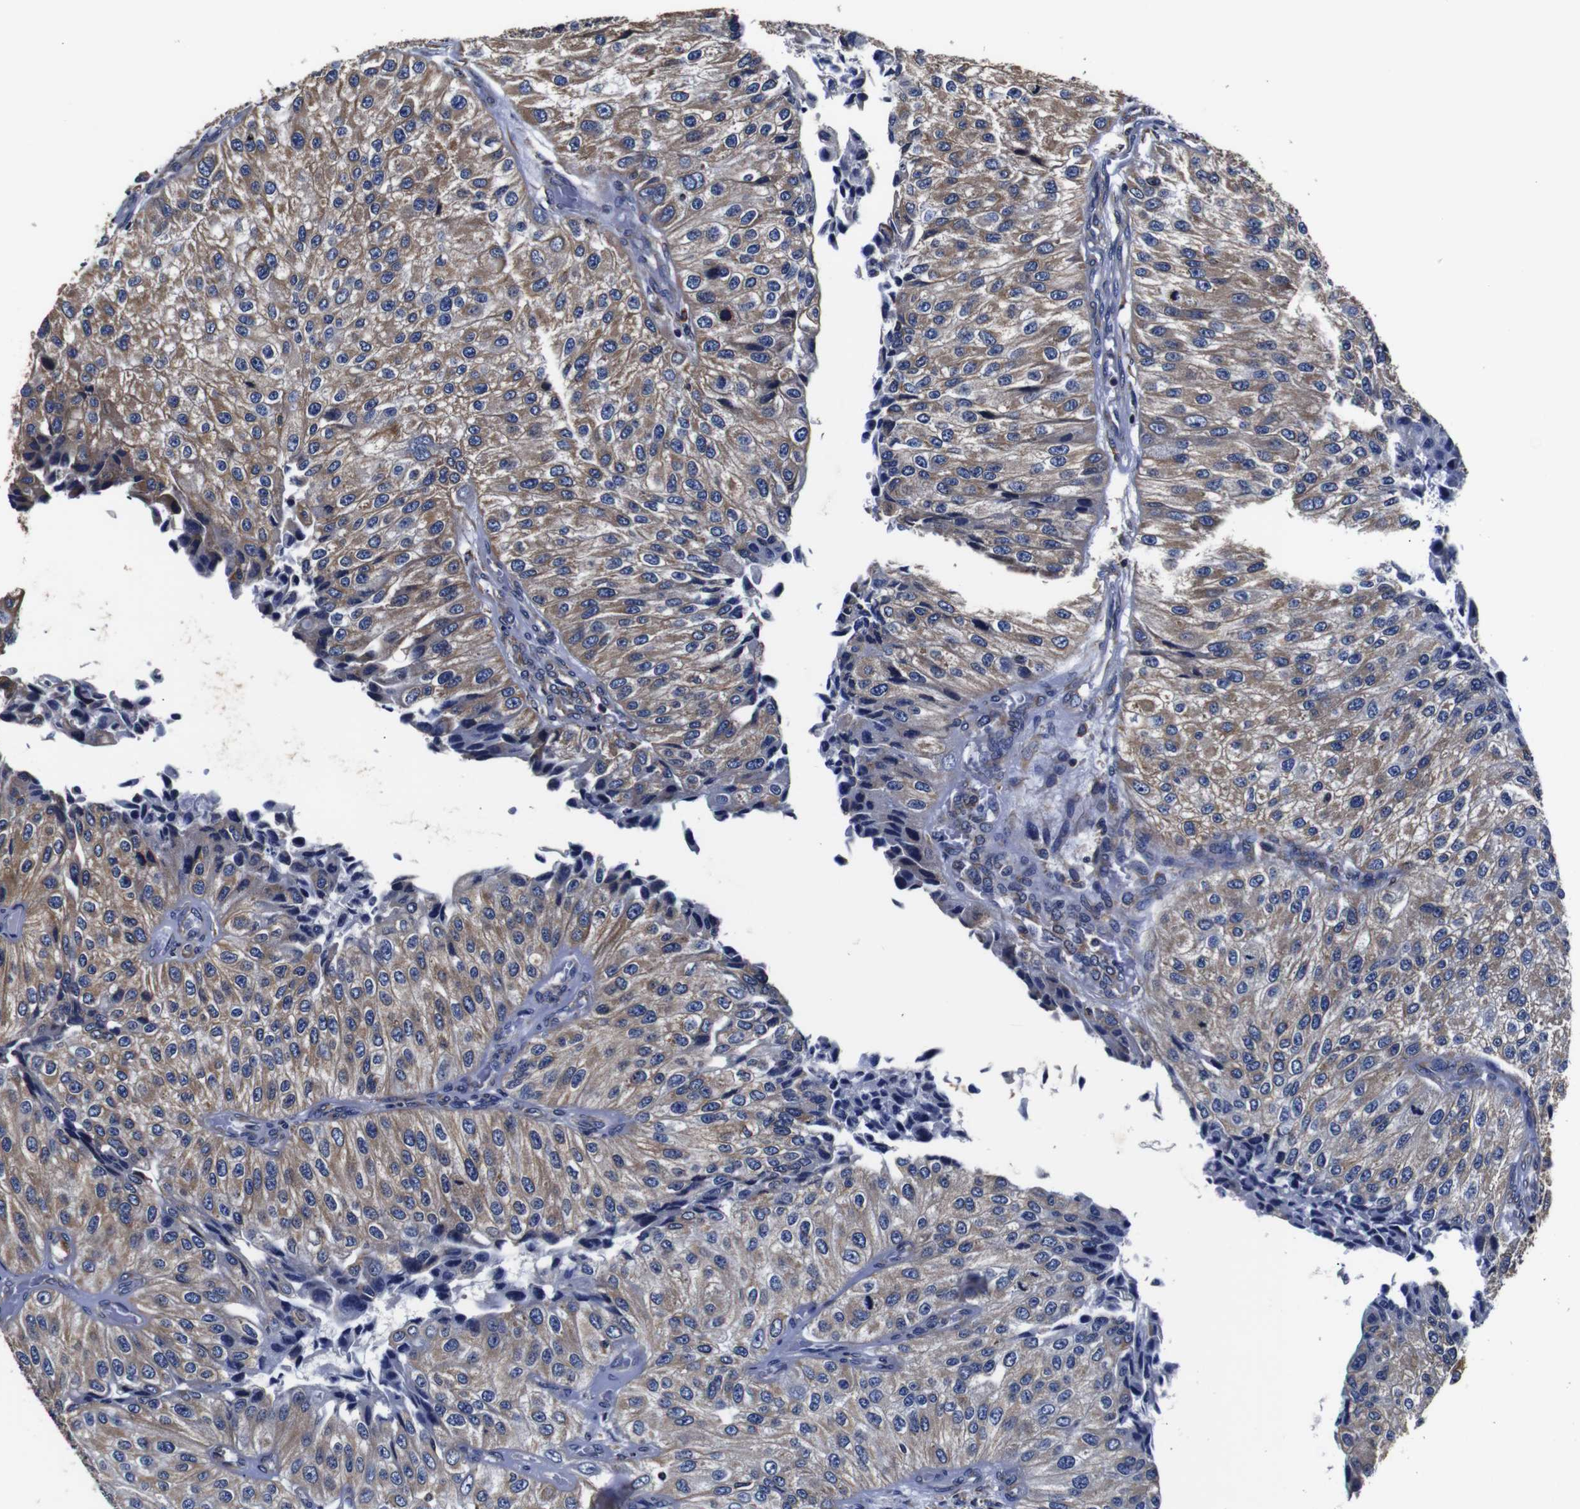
{"staining": {"intensity": "moderate", "quantity": "25%-75%", "location": "cytoplasmic/membranous"}, "tissue": "urothelial cancer", "cell_type": "Tumor cells", "image_type": "cancer", "snomed": [{"axis": "morphology", "description": "Urothelial carcinoma, High grade"}, {"axis": "topography", "description": "Kidney"}, {"axis": "topography", "description": "Urinary bladder"}], "caption": "High-grade urothelial carcinoma tissue demonstrates moderate cytoplasmic/membranous expression in approximately 25%-75% of tumor cells, visualized by immunohistochemistry. (DAB (3,3'-diaminobenzidine) IHC with brightfield microscopy, high magnification).", "gene": "PPIB", "patient": {"sex": "male", "age": 77}}